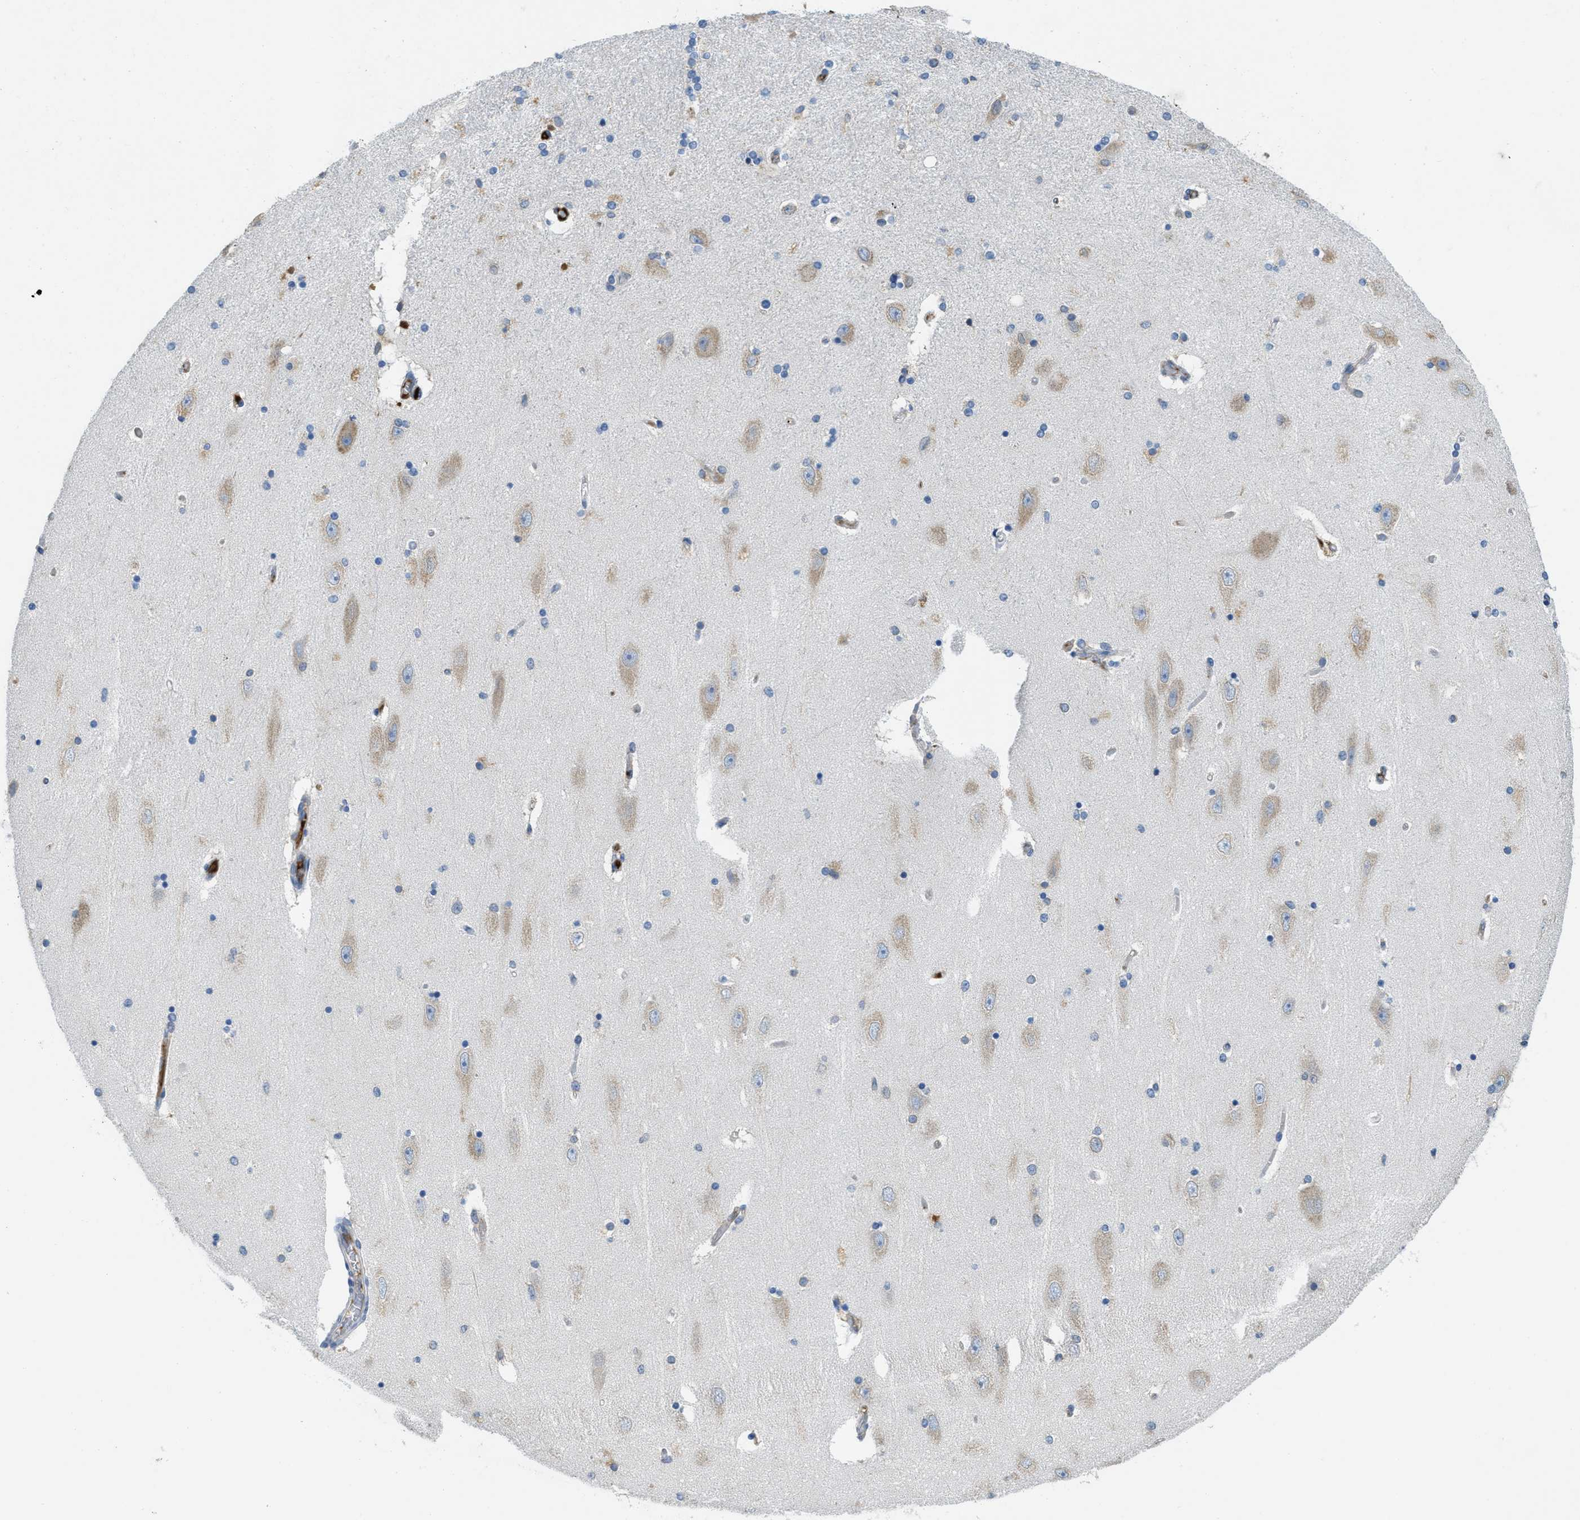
{"staining": {"intensity": "moderate", "quantity": "<25%", "location": "cytoplasmic/membranous"}, "tissue": "hippocampus", "cell_type": "Glial cells", "image_type": "normal", "snomed": [{"axis": "morphology", "description": "Normal tissue, NOS"}, {"axis": "topography", "description": "Hippocampus"}], "caption": "A low amount of moderate cytoplasmic/membranous expression is appreciated in about <25% of glial cells in benign hippocampus.", "gene": "MPDU1", "patient": {"sex": "female", "age": 54}}